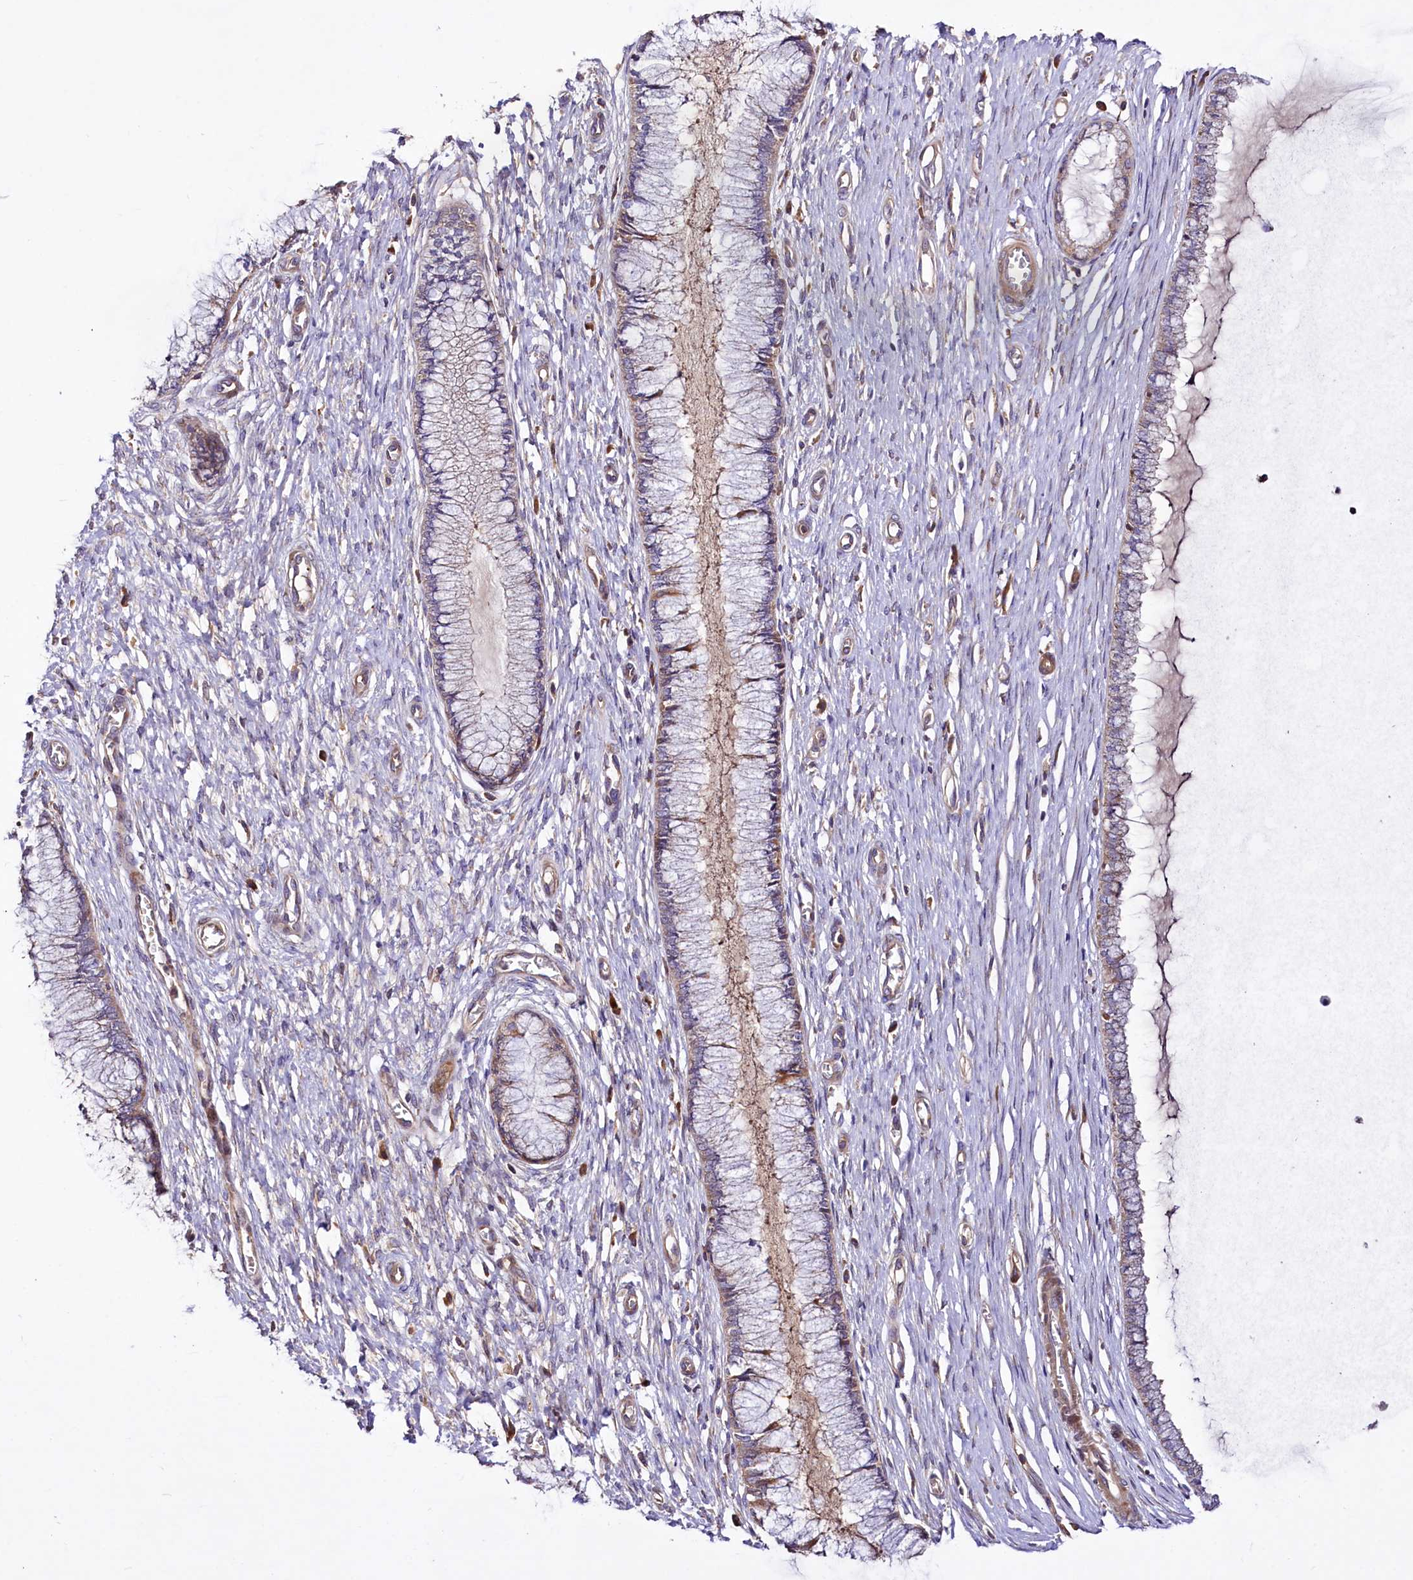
{"staining": {"intensity": "weak", "quantity": "25%-75%", "location": "cytoplasmic/membranous"}, "tissue": "cervix", "cell_type": "Glandular cells", "image_type": "normal", "snomed": [{"axis": "morphology", "description": "Normal tissue, NOS"}, {"axis": "topography", "description": "Cervix"}], "caption": "This is a micrograph of immunohistochemistry (IHC) staining of benign cervix, which shows weak expression in the cytoplasmic/membranous of glandular cells.", "gene": "DMXL2", "patient": {"sex": "female", "age": 55}}